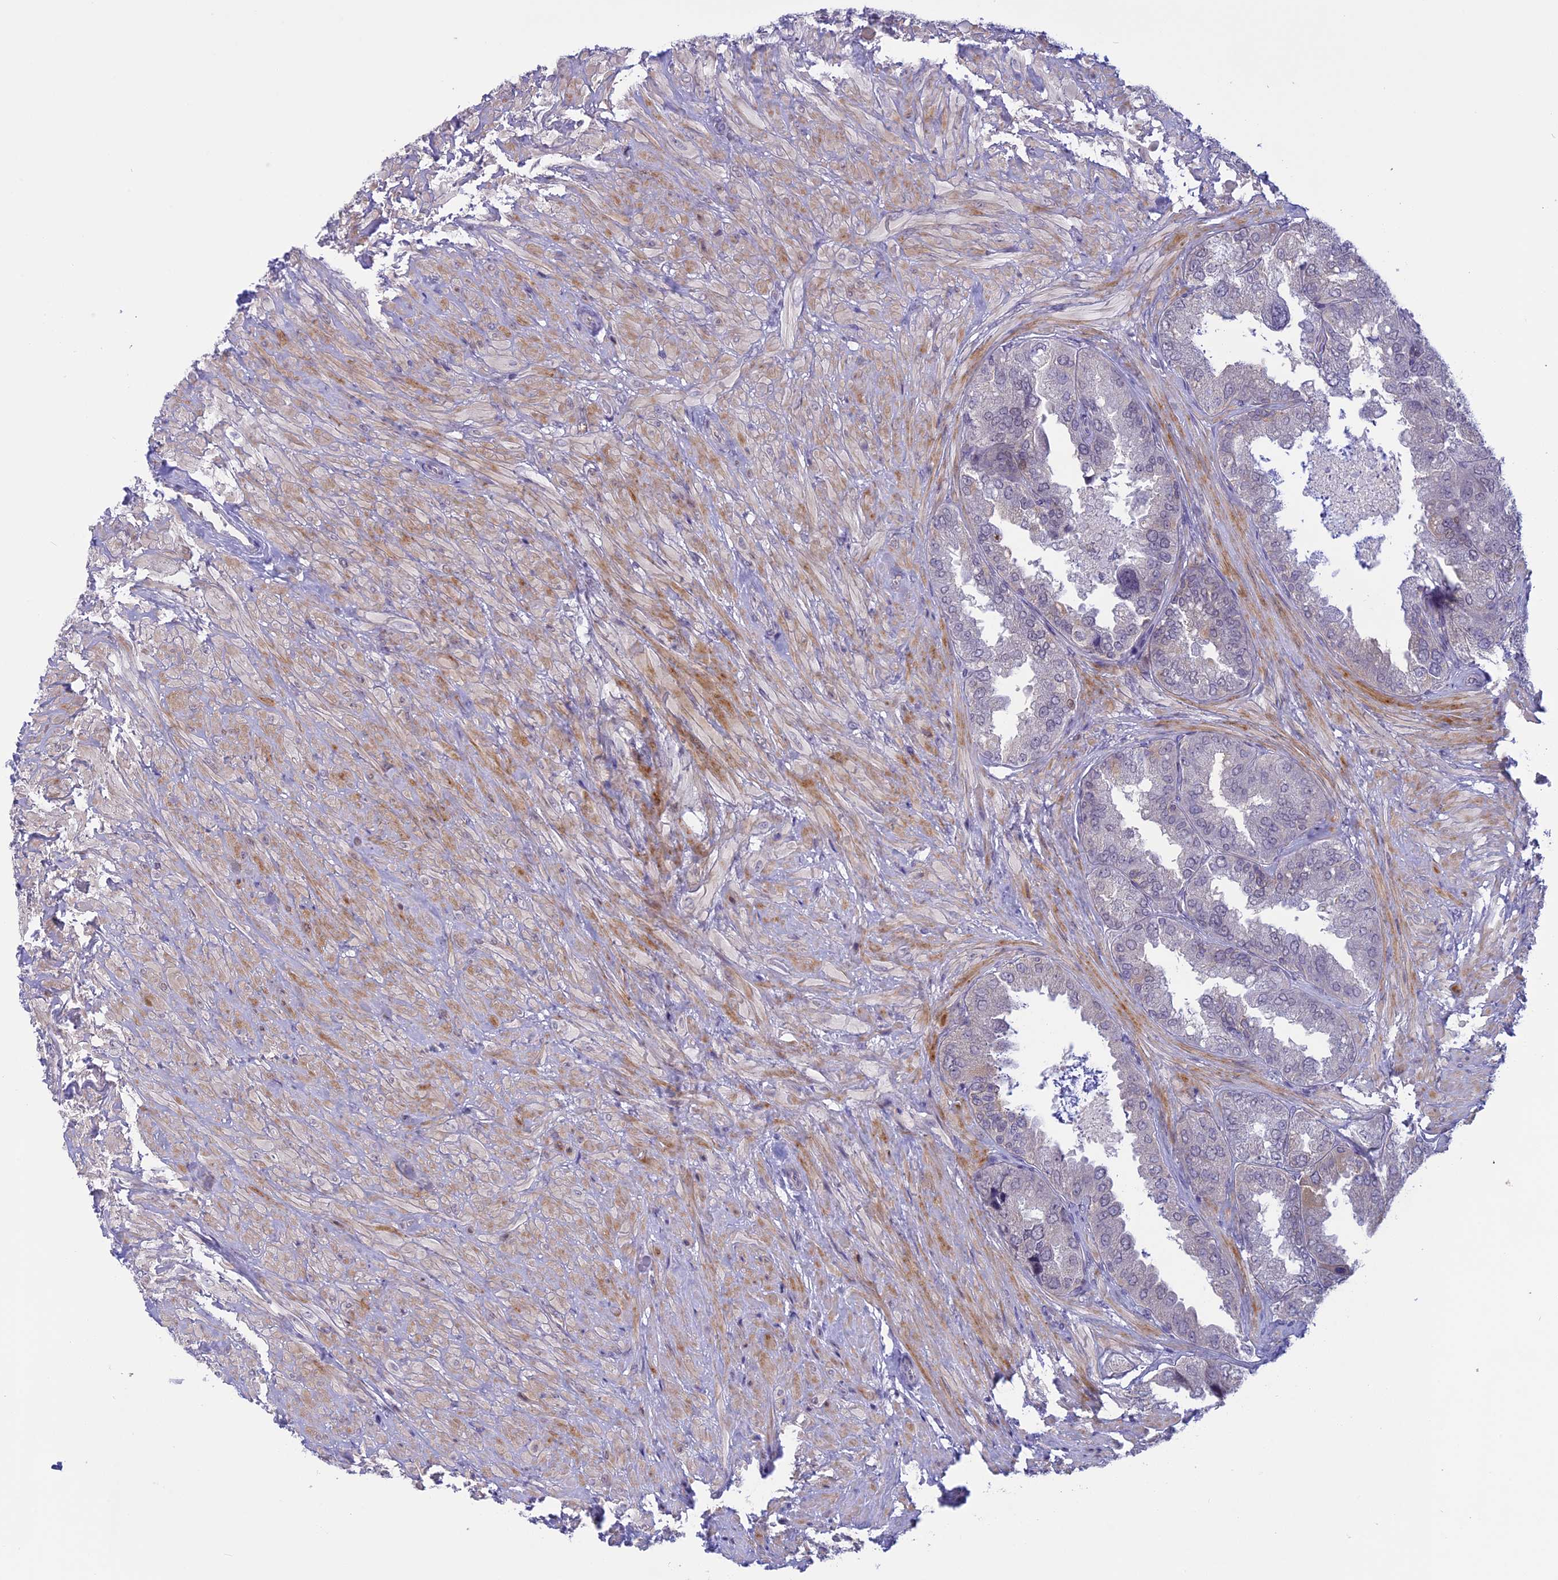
{"staining": {"intensity": "negative", "quantity": "none", "location": "none"}, "tissue": "seminal vesicle", "cell_type": "Glandular cells", "image_type": "normal", "snomed": [{"axis": "morphology", "description": "Normal tissue, NOS"}, {"axis": "topography", "description": "Seminal veicle"}, {"axis": "topography", "description": "Peripheral nerve tissue"}], "caption": "Immunohistochemistry of normal human seminal vesicle reveals no positivity in glandular cells. (DAB immunohistochemistry (IHC) visualized using brightfield microscopy, high magnification).", "gene": "CORO2A", "patient": {"sex": "male", "age": 63}}